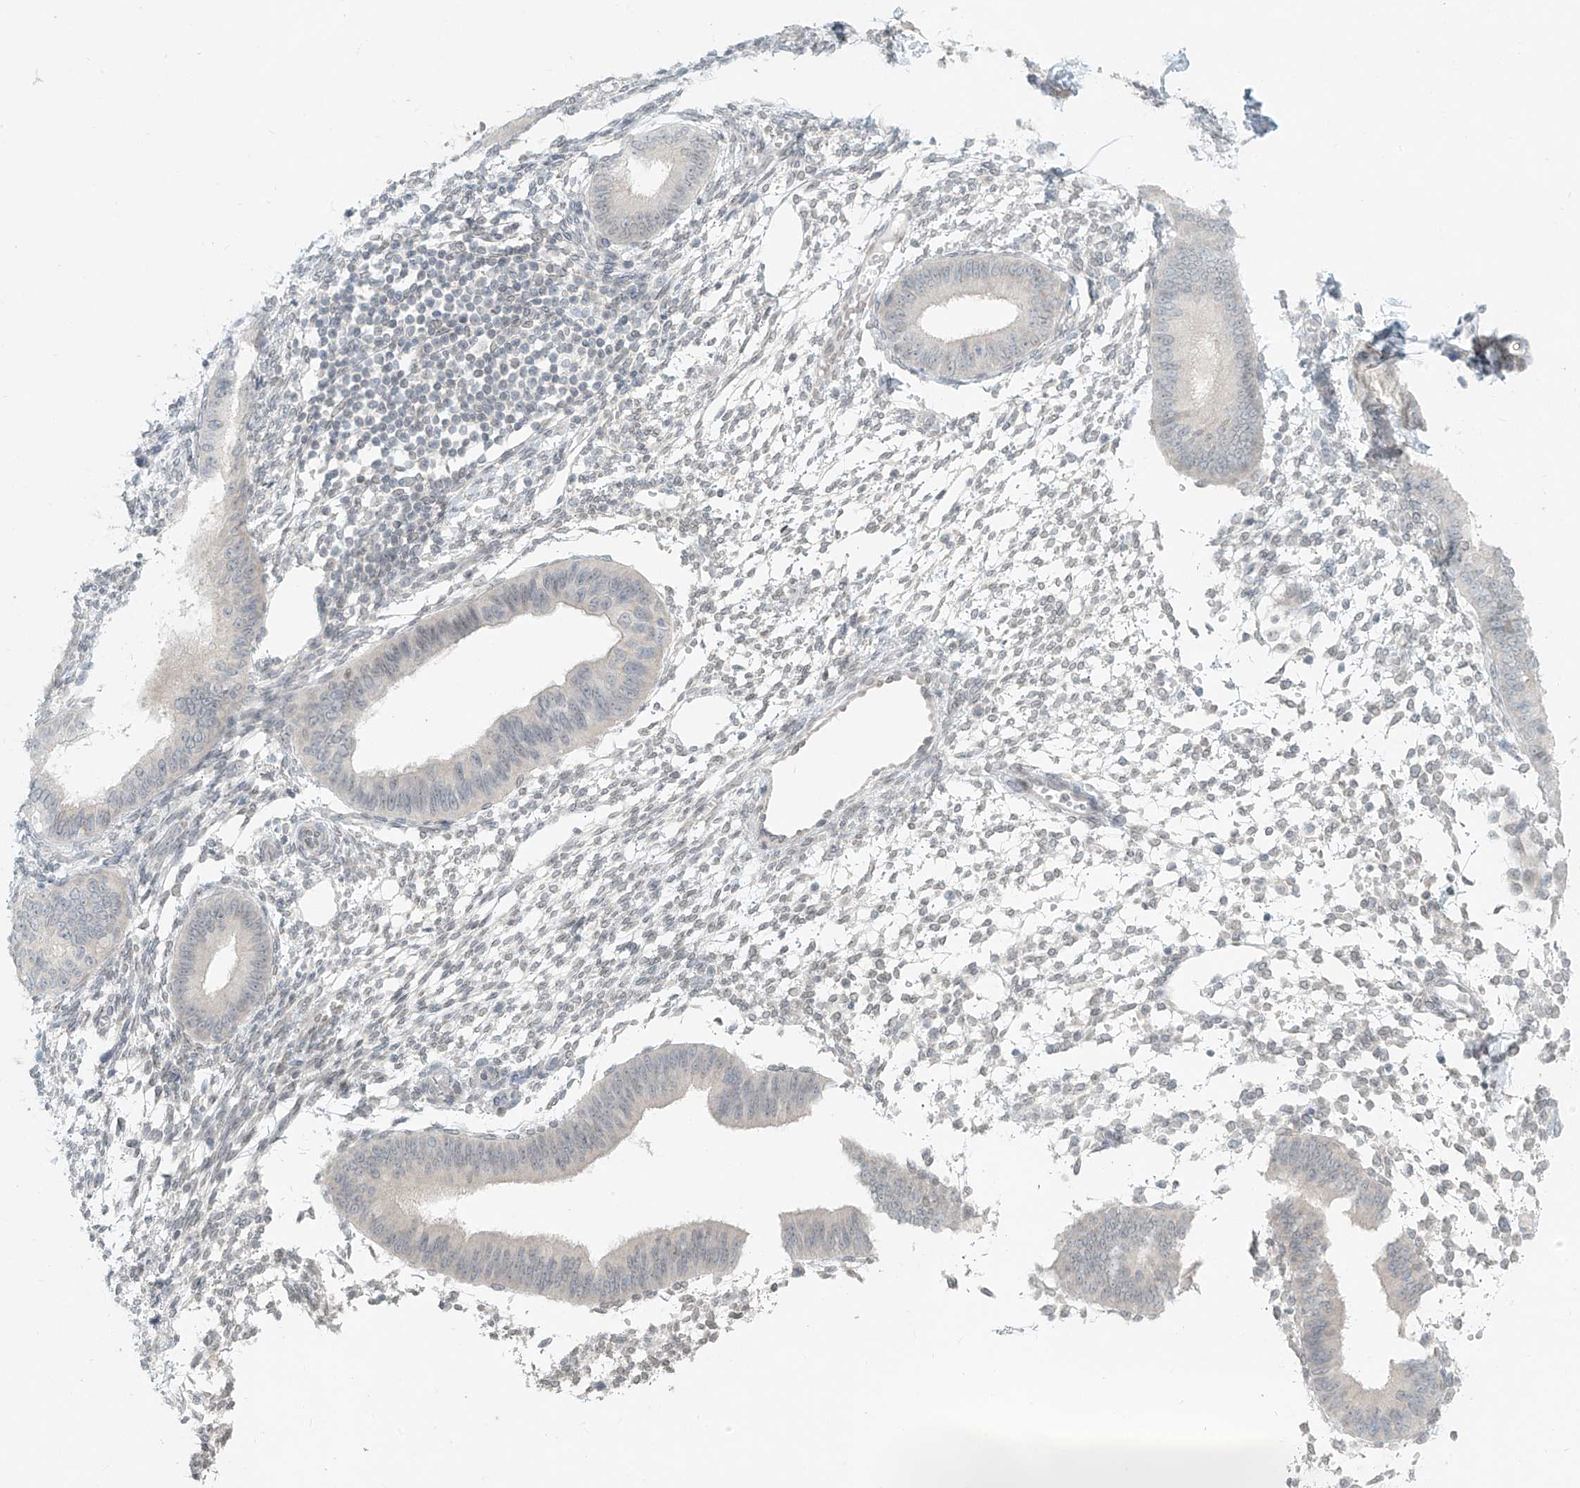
{"staining": {"intensity": "negative", "quantity": "none", "location": "none"}, "tissue": "endometrium", "cell_type": "Cells in endometrial stroma", "image_type": "normal", "snomed": [{"axis": "morphology", "description": "Normal tissue, NOS"}, {"axis": "topography", "description": "Uterus"}, {"axis": "topography", "description": "Endometrium"}], "caption": "This is an immunohistochemistry (IHC) histopathology image of normal human endometrium. There is no expression in cells in endometrial stroma.", "gene": "OSBPL7", "patient": {"sex": "female", "age": 48}}